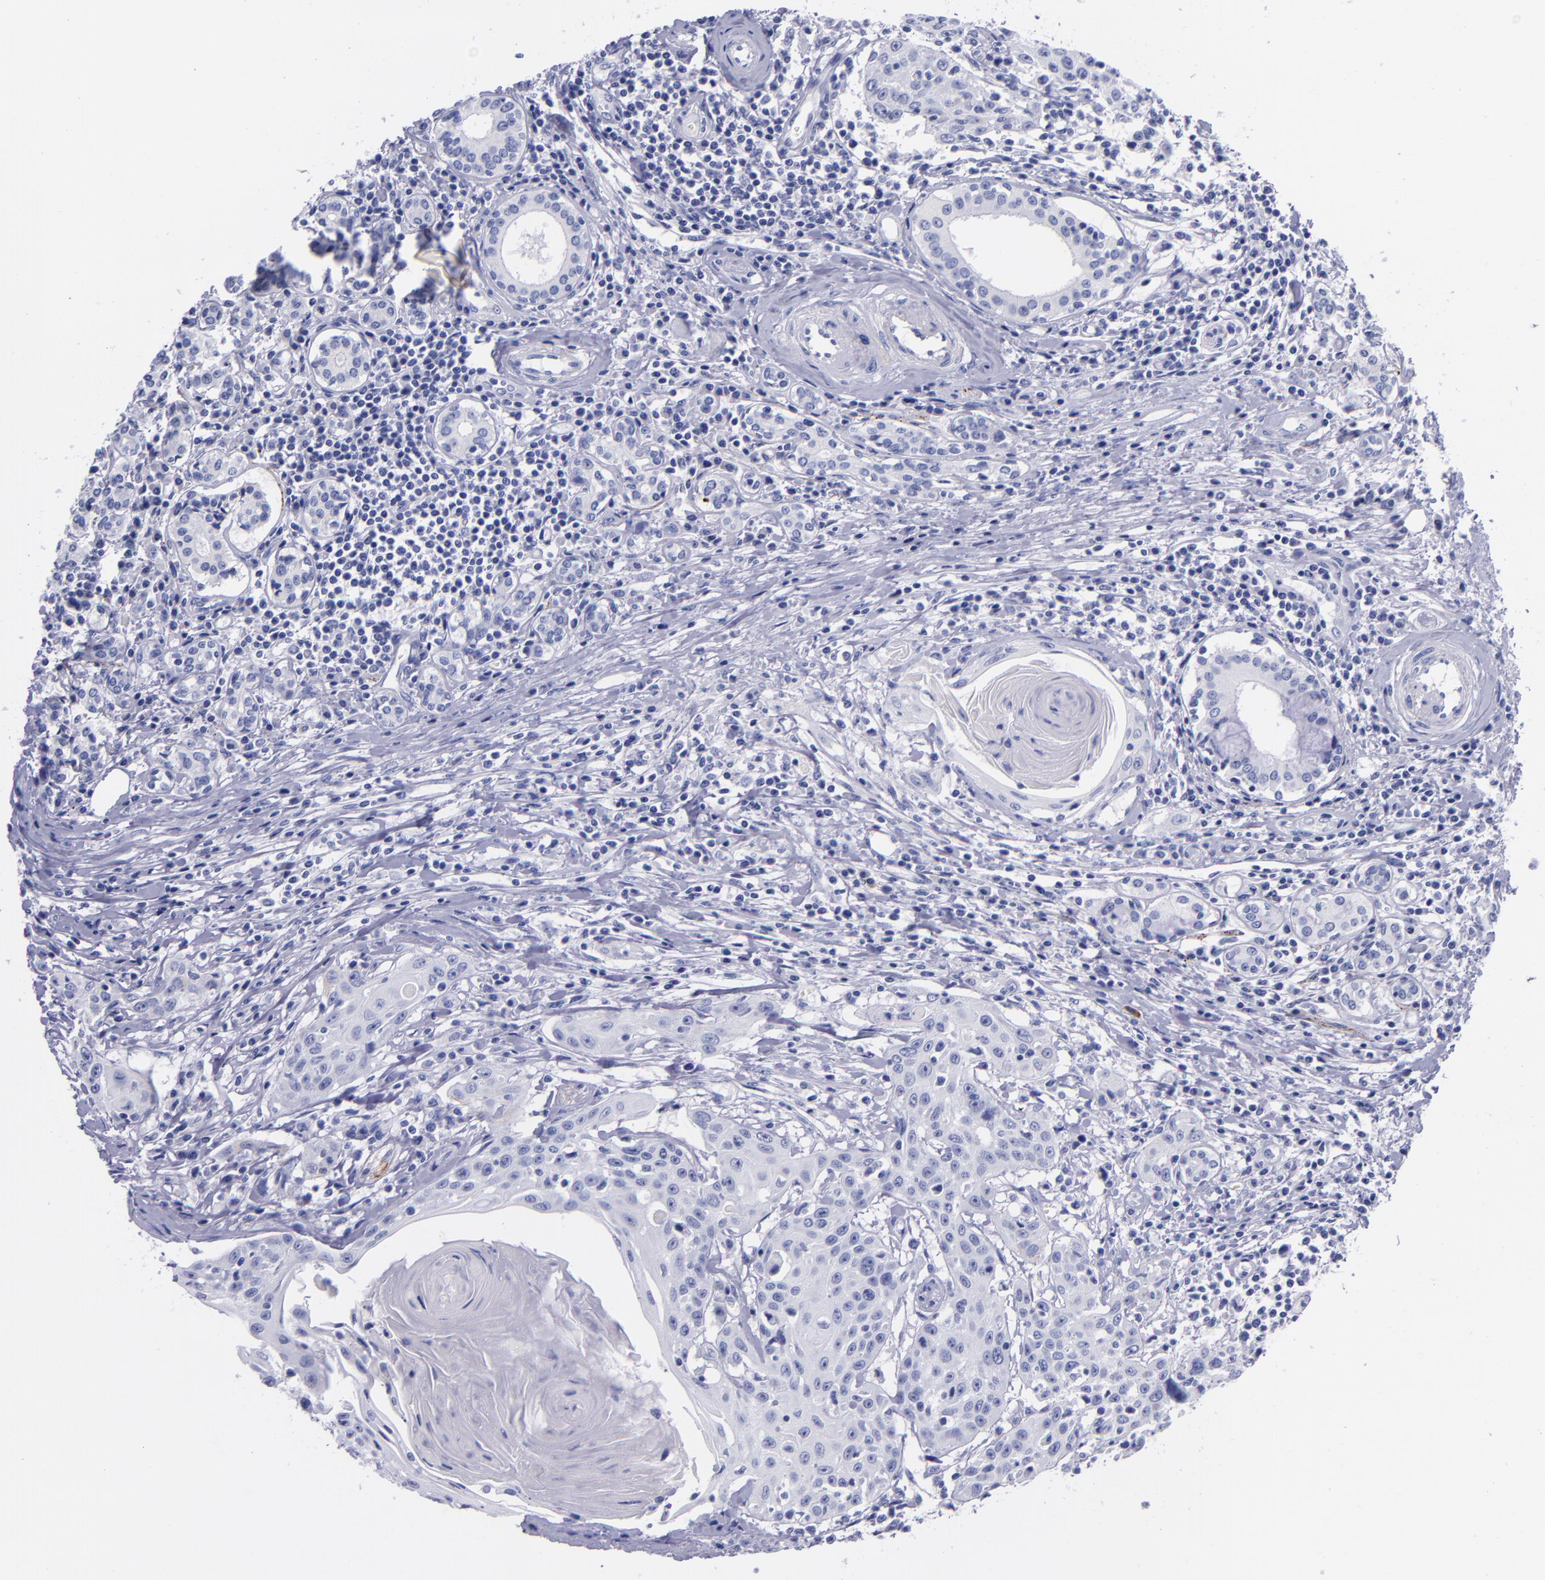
{"staining": {"intensity": "negative", "quantity": "none", "location": "none"}, "tissue": "head and neck cancer", "cell_type": "Tumor cells", "image_type": "cancer", "snomed": [{"axis": "morphology", "description": "Squamous cell carcinoma, NOS"}, {"axis": "morphology", "description": "Squamous cell carcinoma, metastatic, NOS"}, {"axis": "topography", "description": "Lymph node"}, {"axis": "topography", "description": "Salivary gland"}, {"axis": "topography", "description": "Head-Neck"}], "caption": "Immunohistochemistry photomicrograph of neoplastic tissue: head and neck cancer stained with DAB exhibits no significant protein staining in tumor cells.", "gene": "SV2A", "patient": {"sex": "female", "age": 74}}